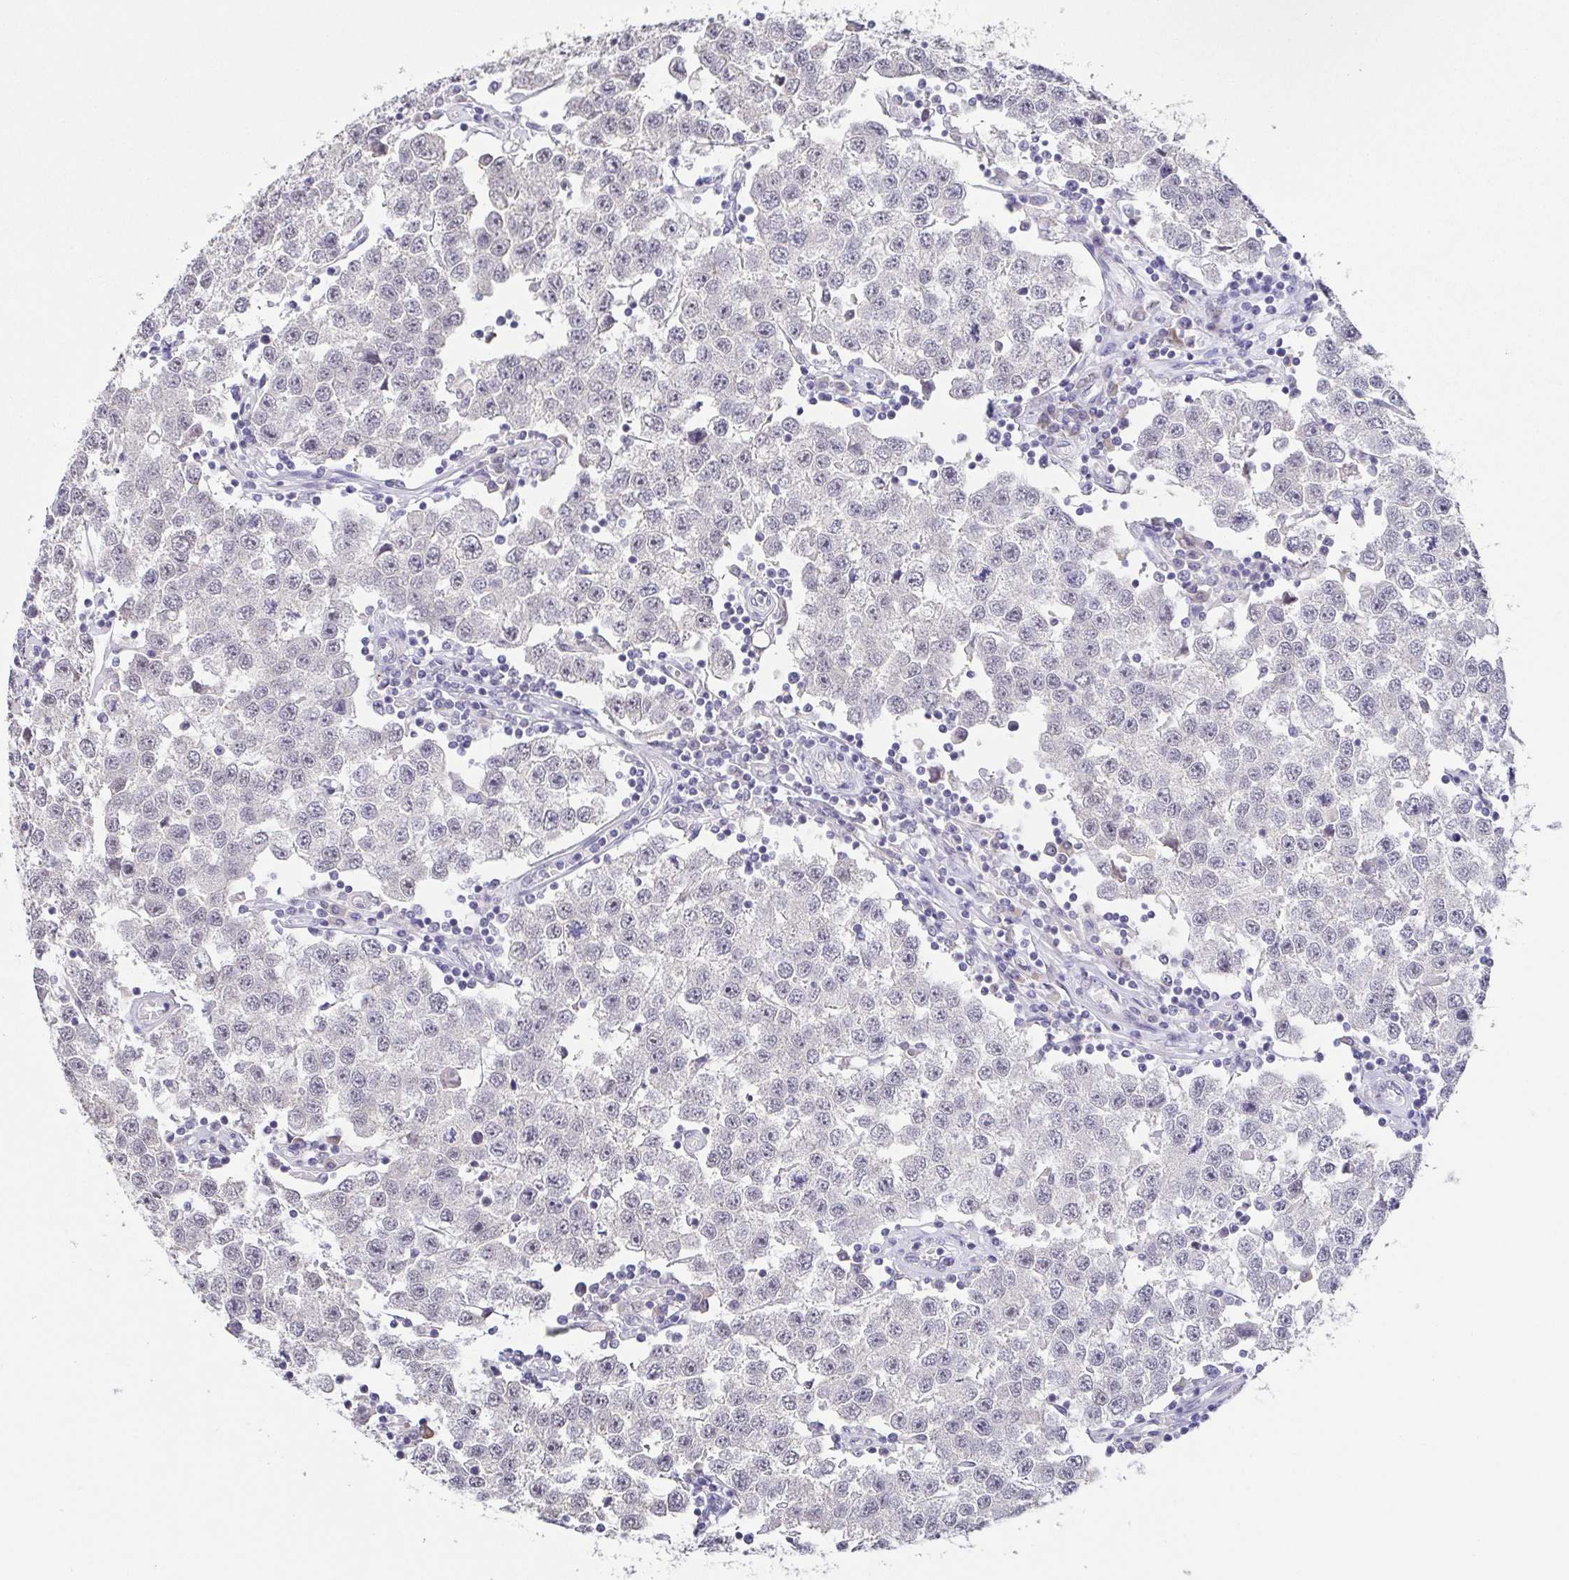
{"staining": {"intensity": "negative", "quantity": "none", "location": "none"}, "tissue": "testis cancer", "cell_type": "Tumor cells", "image_type": "cancer", "snomed": [{"axis": "morphology", "description": "Seminoma, NOS"}, {"axis": "topography", "description": "Testis"}], "caption": "Immunohistochemistry (IHC) of human testis cancer (seminoma) displays no positivity in tumor cells.", "gene": "NEFH", "patient": {"sex": "male", "age": 34}}